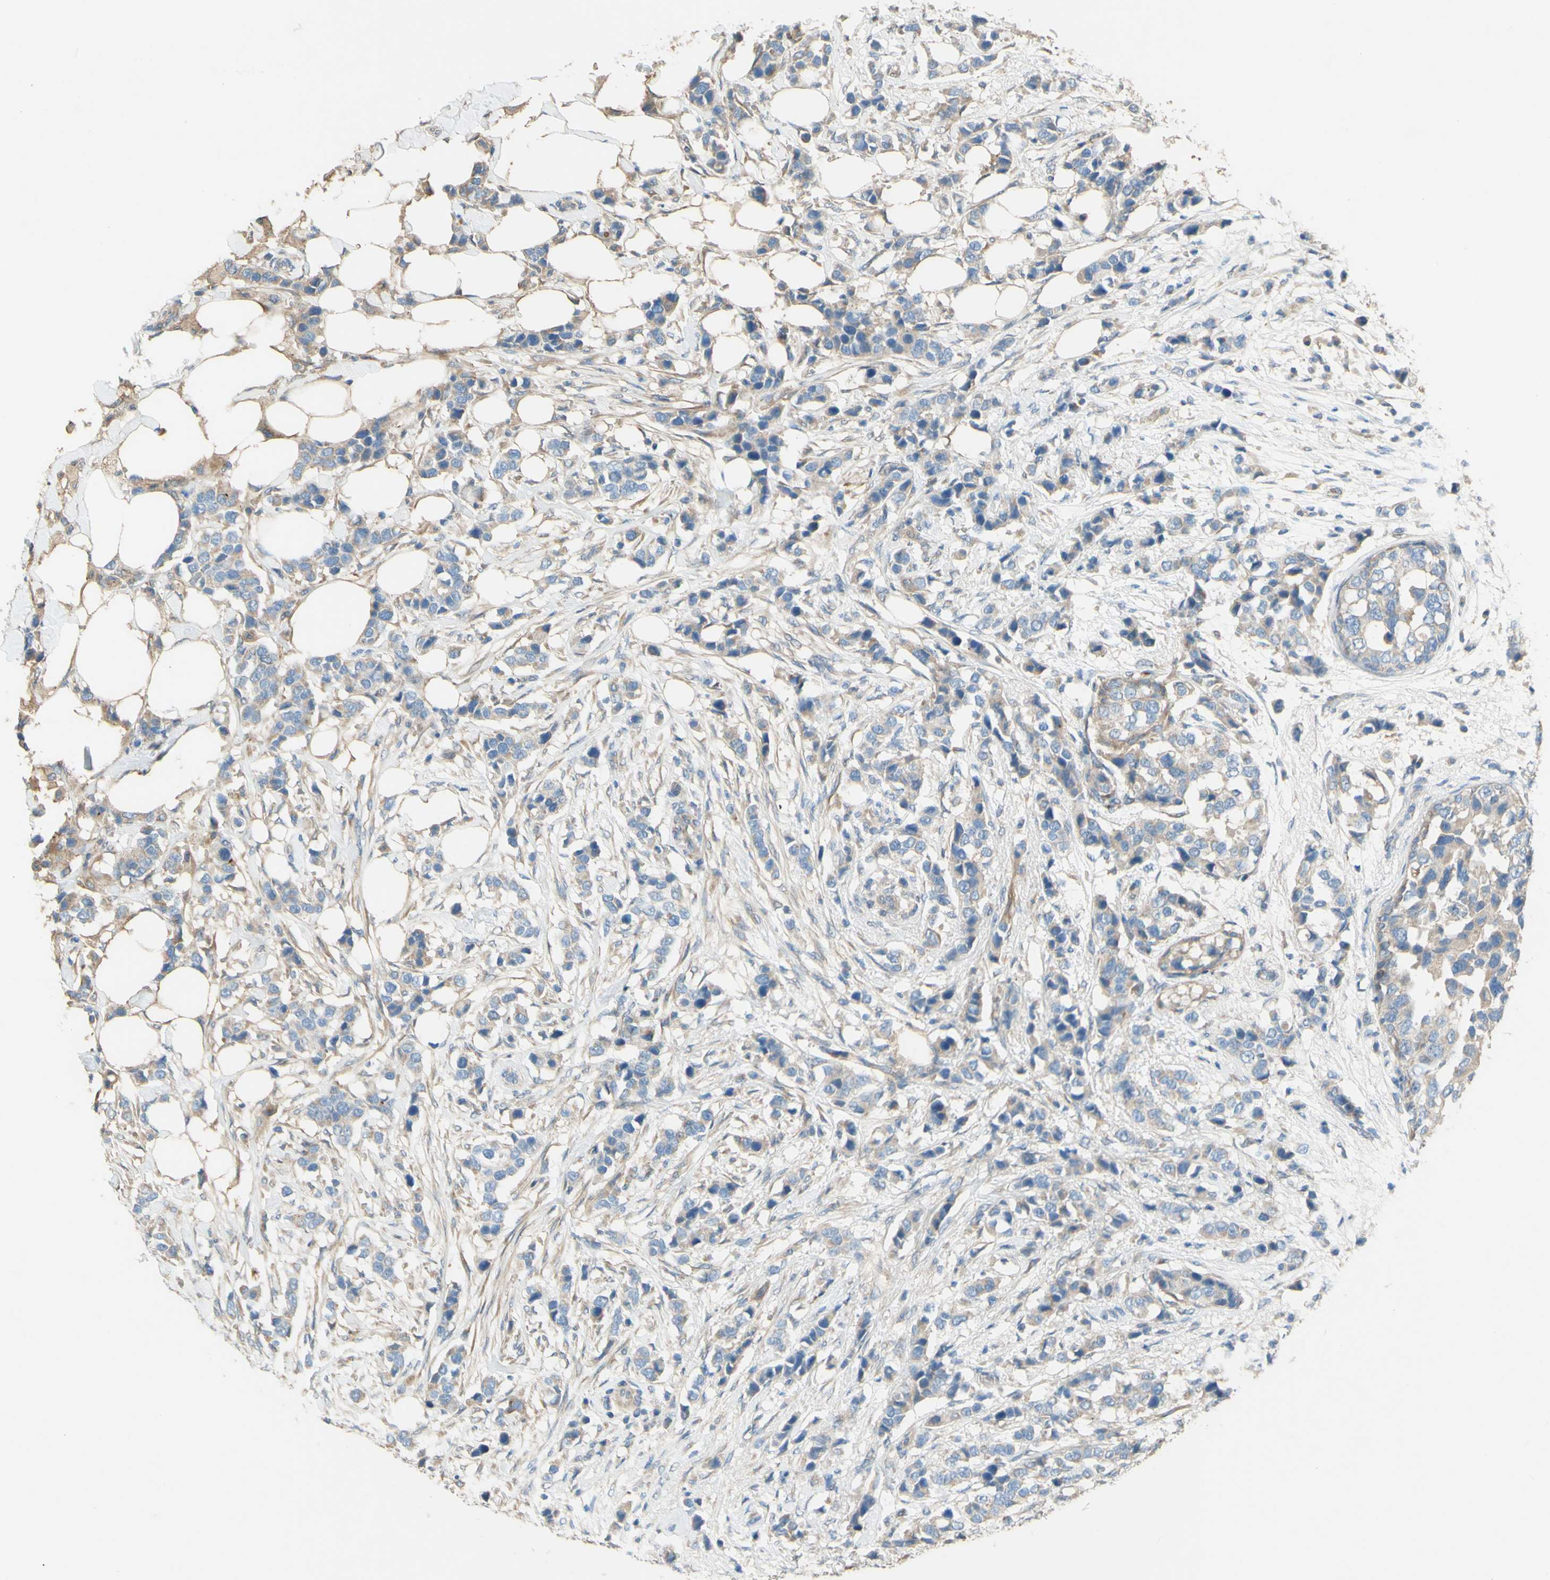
{"staining": {"intensity": "weak", "quantity": "25%-75%", "location": "cytoplasmic/membranous"}, "tissue": "breast cancer", "cell_type": "Tumor cells", "image_type": "cancer", "snomed": [{"axis": "morphology", "description": "Normal tissue, NOS"}, {"axis": "morphology", "description": "Duct carcinoma"}, {"axis": "topography", "description": "Breast"}], "caption": "Immunohistochemistry of human invasive ductal carcinoma (breast) demonstrates low levels of weak cytoplasmic/membranous positivity in approximately 25%-75% of tumor cells.", "gene": "DKK3", "patient": {"sex": "female", "age": 50}}